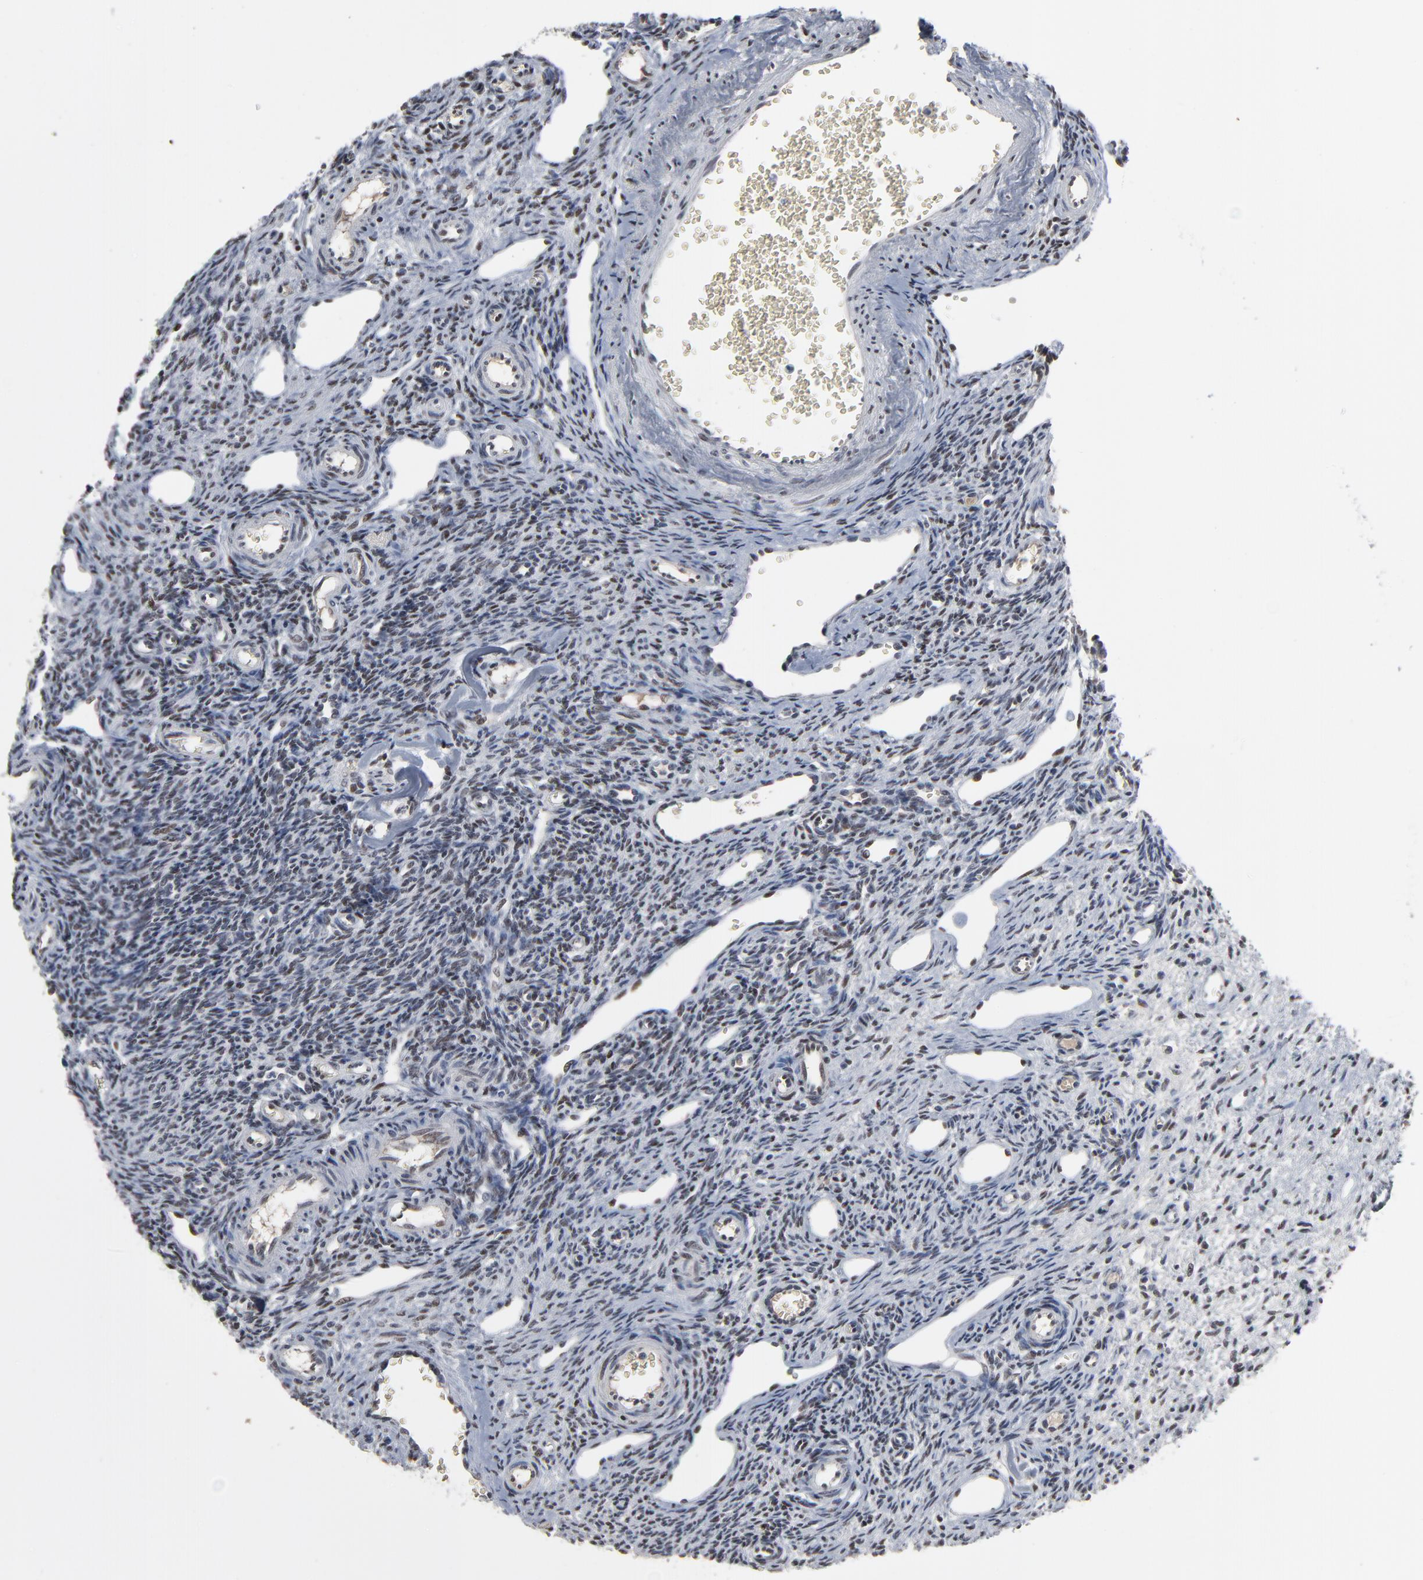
{"staining": {"intensity": "weak", "quantity": "<25%", "location": "nuclear"}, "tissue": "ovary", "cell_type": "Ovarian stroma cells", "image_type": "normal", "snomed": [{"axis": "morphology", "description": "Normal tissue, NOS"}, {"axis": "topography", "description": "Ovary"}], "caption": "Human ovary stained for a protein using immunohistochemistry (IHC) reveals no staining in ovarian stroma cells.", "gene": "ATF7", "patient": {"sex": "female", "age": 33}}